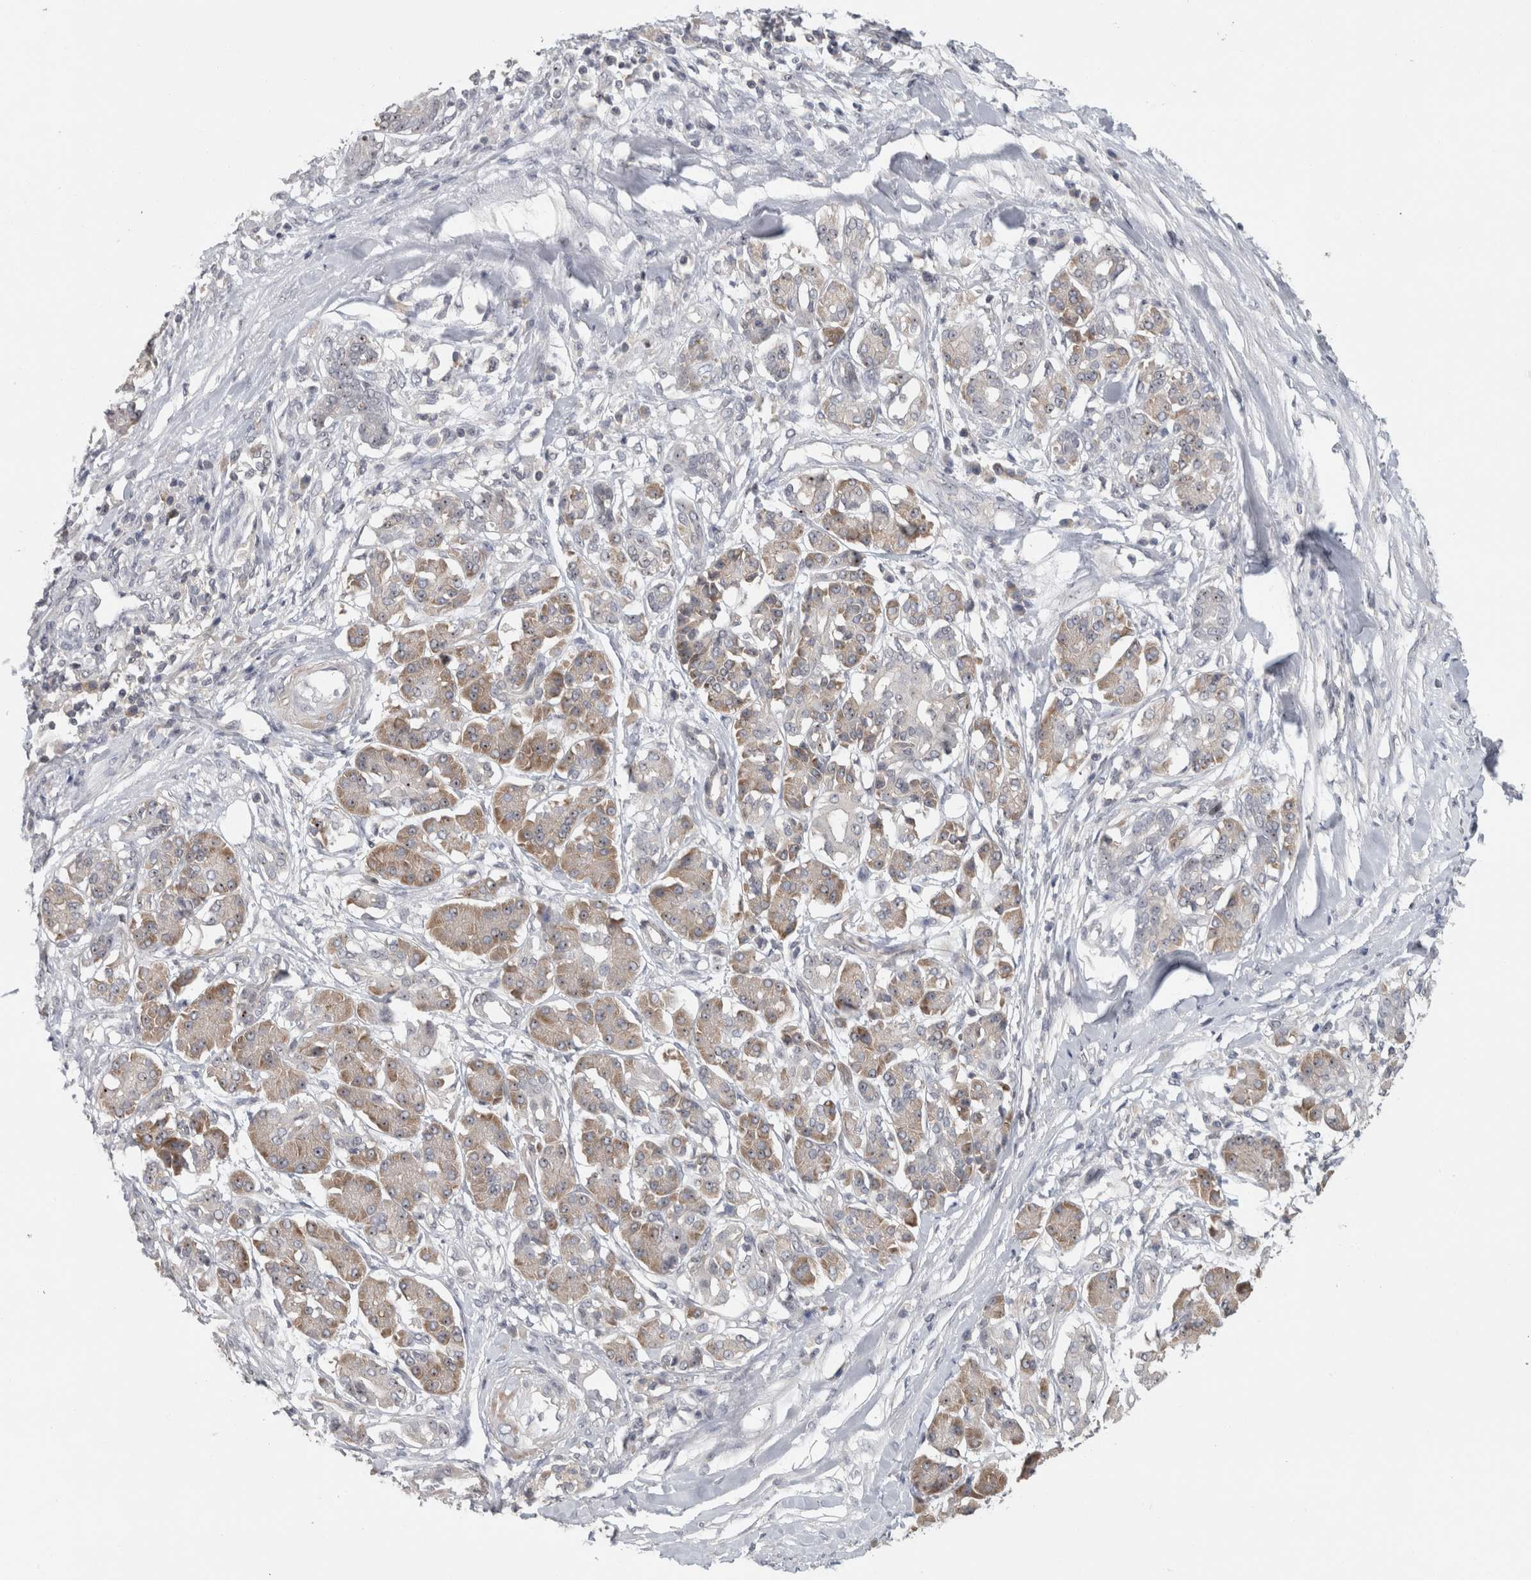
{"staining": {"intensity": "moderate", "quantity": "25%-75%", "location": "cytoplasmic/membranous,nuclear"}, "tissue": "pancreatic cancer", "cell_type": "Tumor cells", "image_type": "cancer", "snomed": [{"axis": "morphology", "description": "Adenocarcinoma, NOS"}, {"axis": "topography", "description": "Pancreas"}], "caption": "A high-resolution image shows immunohistochemistry (IHC) staining of adenocarcinoma (pancreatic), which demonstrates moderate cytoplasmic/membranous and nuclear staining in about 25%-75% of tumor cells. The staining is performed using DAB (3,3'-diaminobenzidine) brown chromogen to label protein expression. The nuclei are counter-stained blue using hematoxylin.", "gene": "RBM28", "patient": {"sex": "female", "age": 56}}